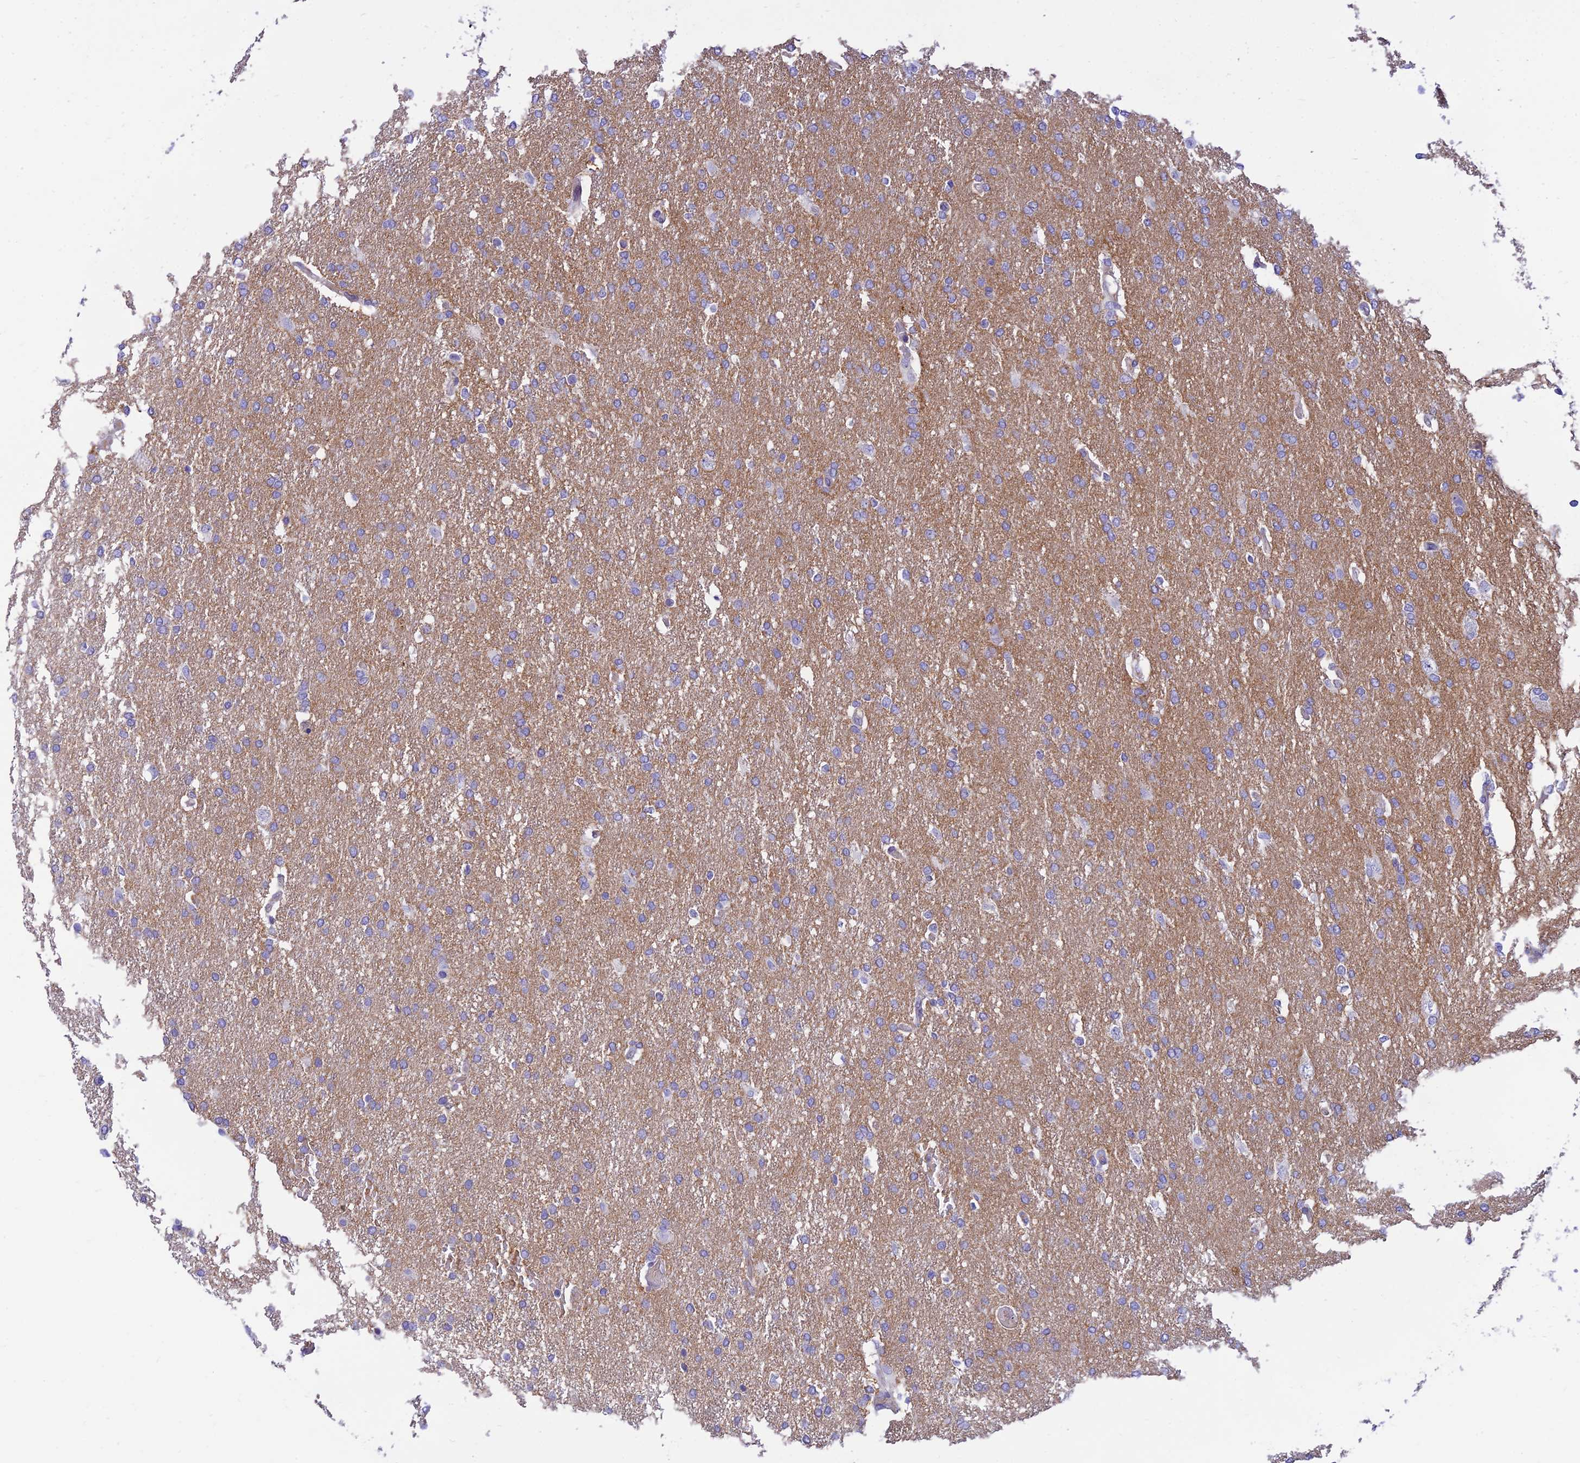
{"staining": {"intensity": "negative", "quantity": "none", "location": "none"}, "tissue": "glioma", "cell_type": "Tumor cells", "image_type": "cancer", "snomed": [{"axis": "morphology", "description": "Glioma, malignant, High grade"}, {"axis": "topography", "description": "Brain"}], "caption": "Malignant high-grade glioma was stained to show a protein in brown. There is no significant staining in tumor cells.", "gene": "CCDC157", "patient": {"sex": "male", "age": 72}}